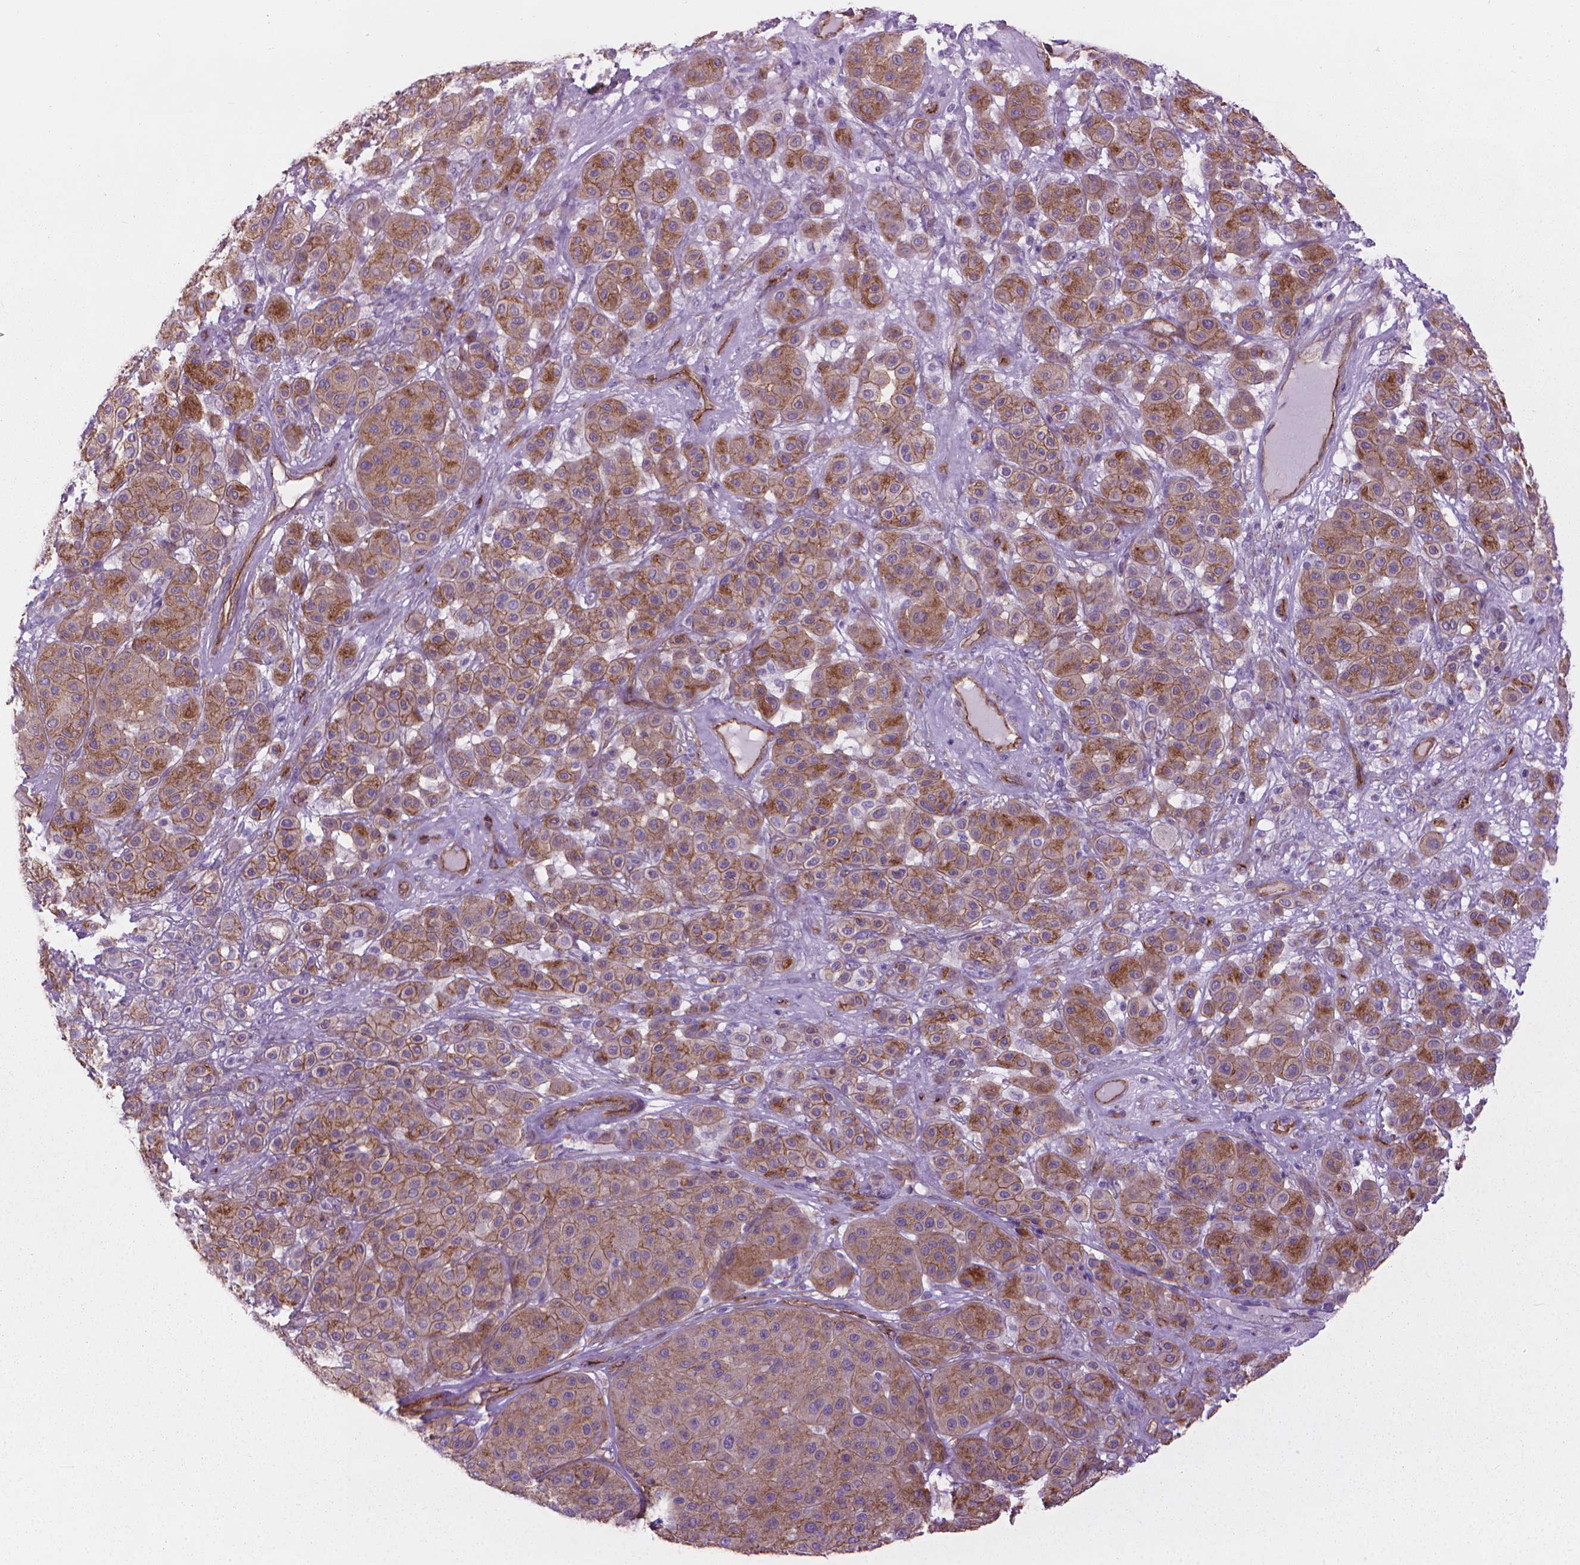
{"staining": {"intensity": "moderate", "quantity": ">75%", "location": "cytoplasmic/membranous"}, "tissue": "melanoma", "cell_type": "Tumor cells", "image_type": "cancer", "snomed": [{"axis": "morphology", "description": "Malignant melanoma, Metastatic site"}, {"axis": "topography", "description": "Smooth muscle"}], "caption": "Protein expression analysis of melanoma demonstrates moderate cytoplasmic/membranous staining in about >75% of tumor cells. (Brightfield microscopy of DAB IHC at high magnification).", "gene": "TENT5A", "patient": {"sex": "male", "age": 41}}